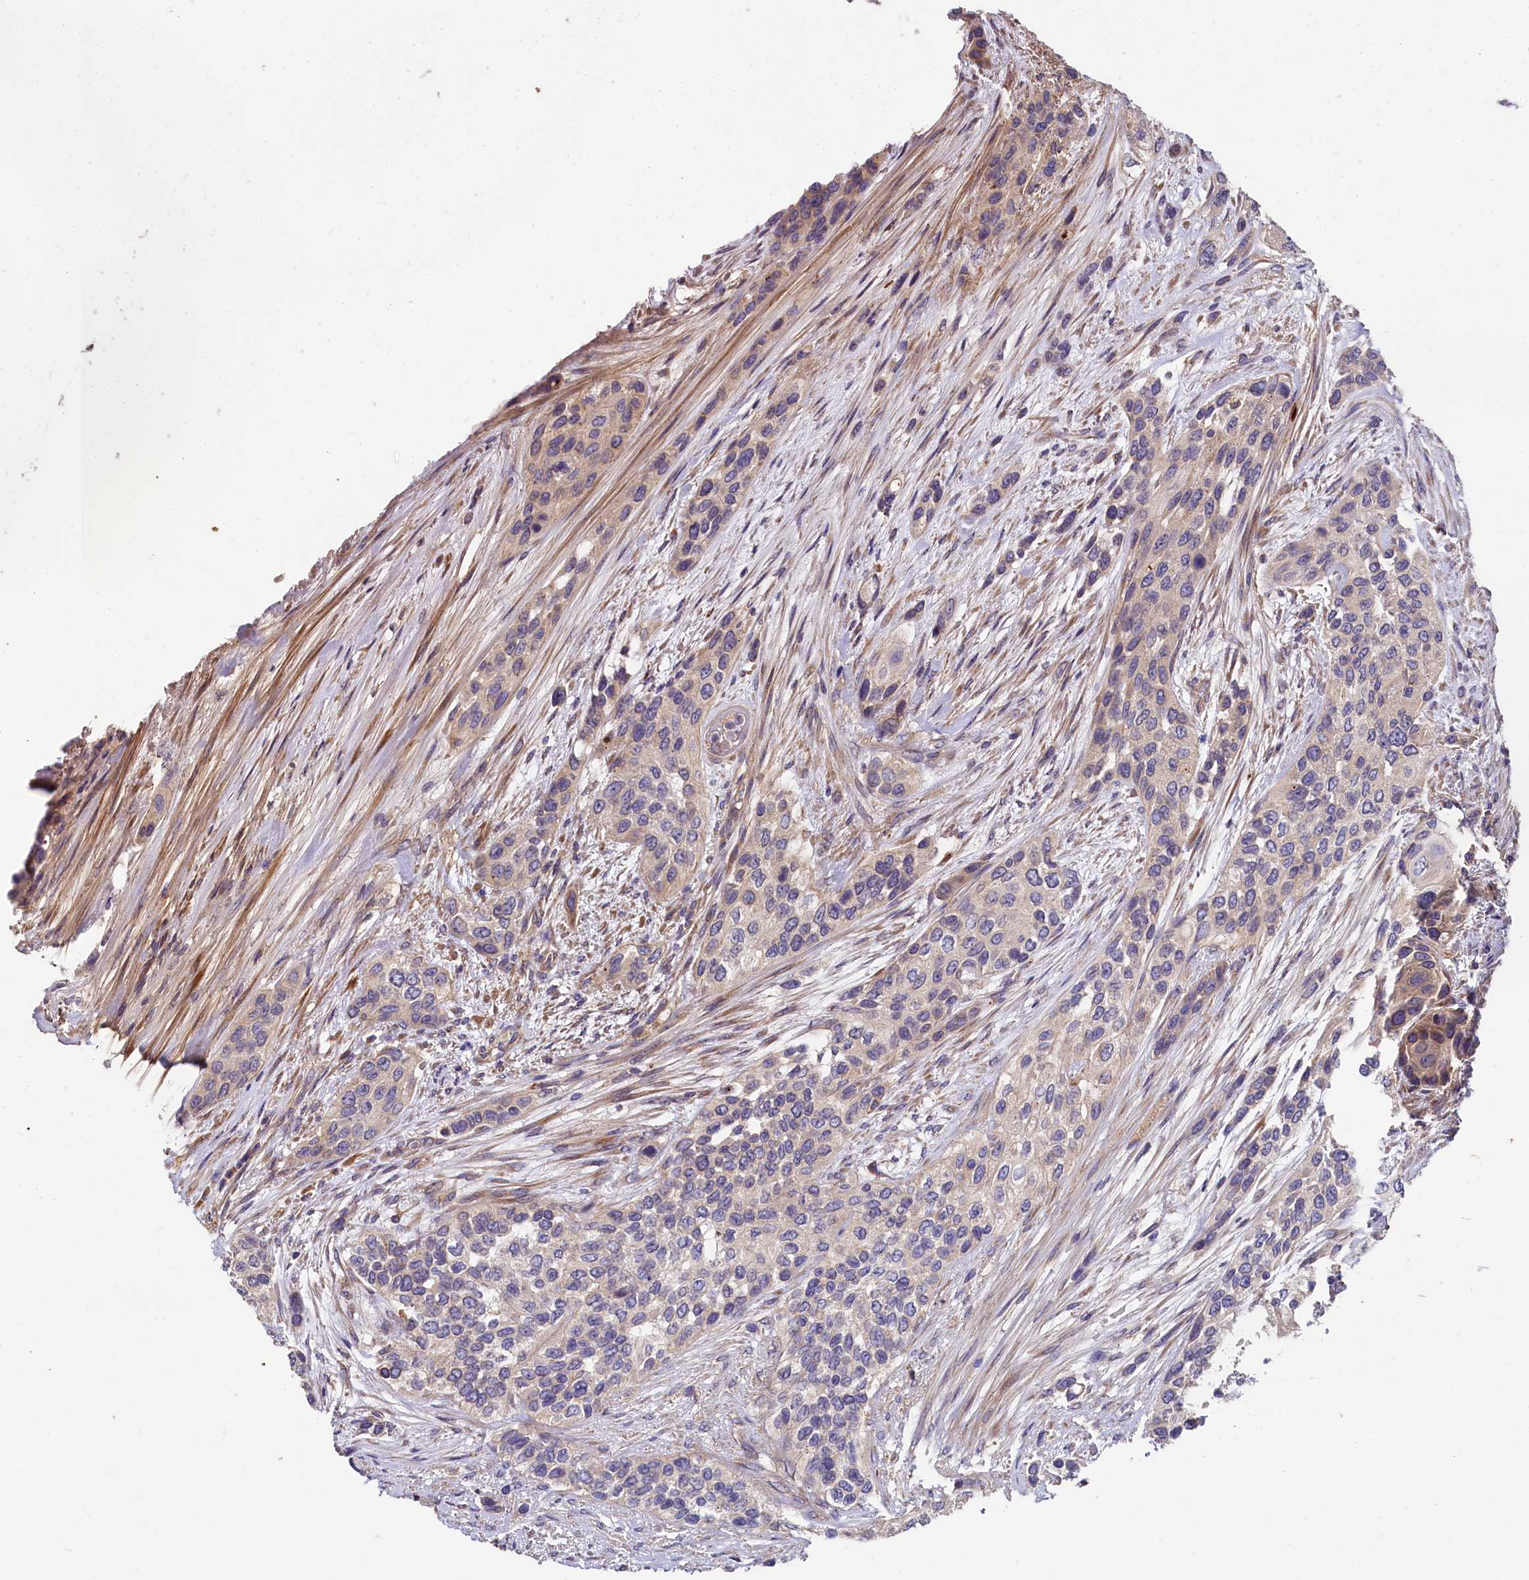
{"staining": {"intensity": "negative", "quantity": "none", "location": "none"}, "tissue": "urothelial cancer", "cell_type": "Tumor cells", "image_type": "cancer", "snomed": [{"axis": "morphology", "description": "Normal tissue, NOS"}, {"axis": "morphology", "description": "Urothelial carcinoma, High grade"}, {"axis": "topography", "description": "Vascular tissue"}, {"axis": "topography", "description": "Urinary bladder"}], "caption": "A micrograph of urothelial cancer stained for a protein shows no brown staining in tumor cells.", "gene": "SPRYD3", "patient": {"sex": "female", "age": 56}}